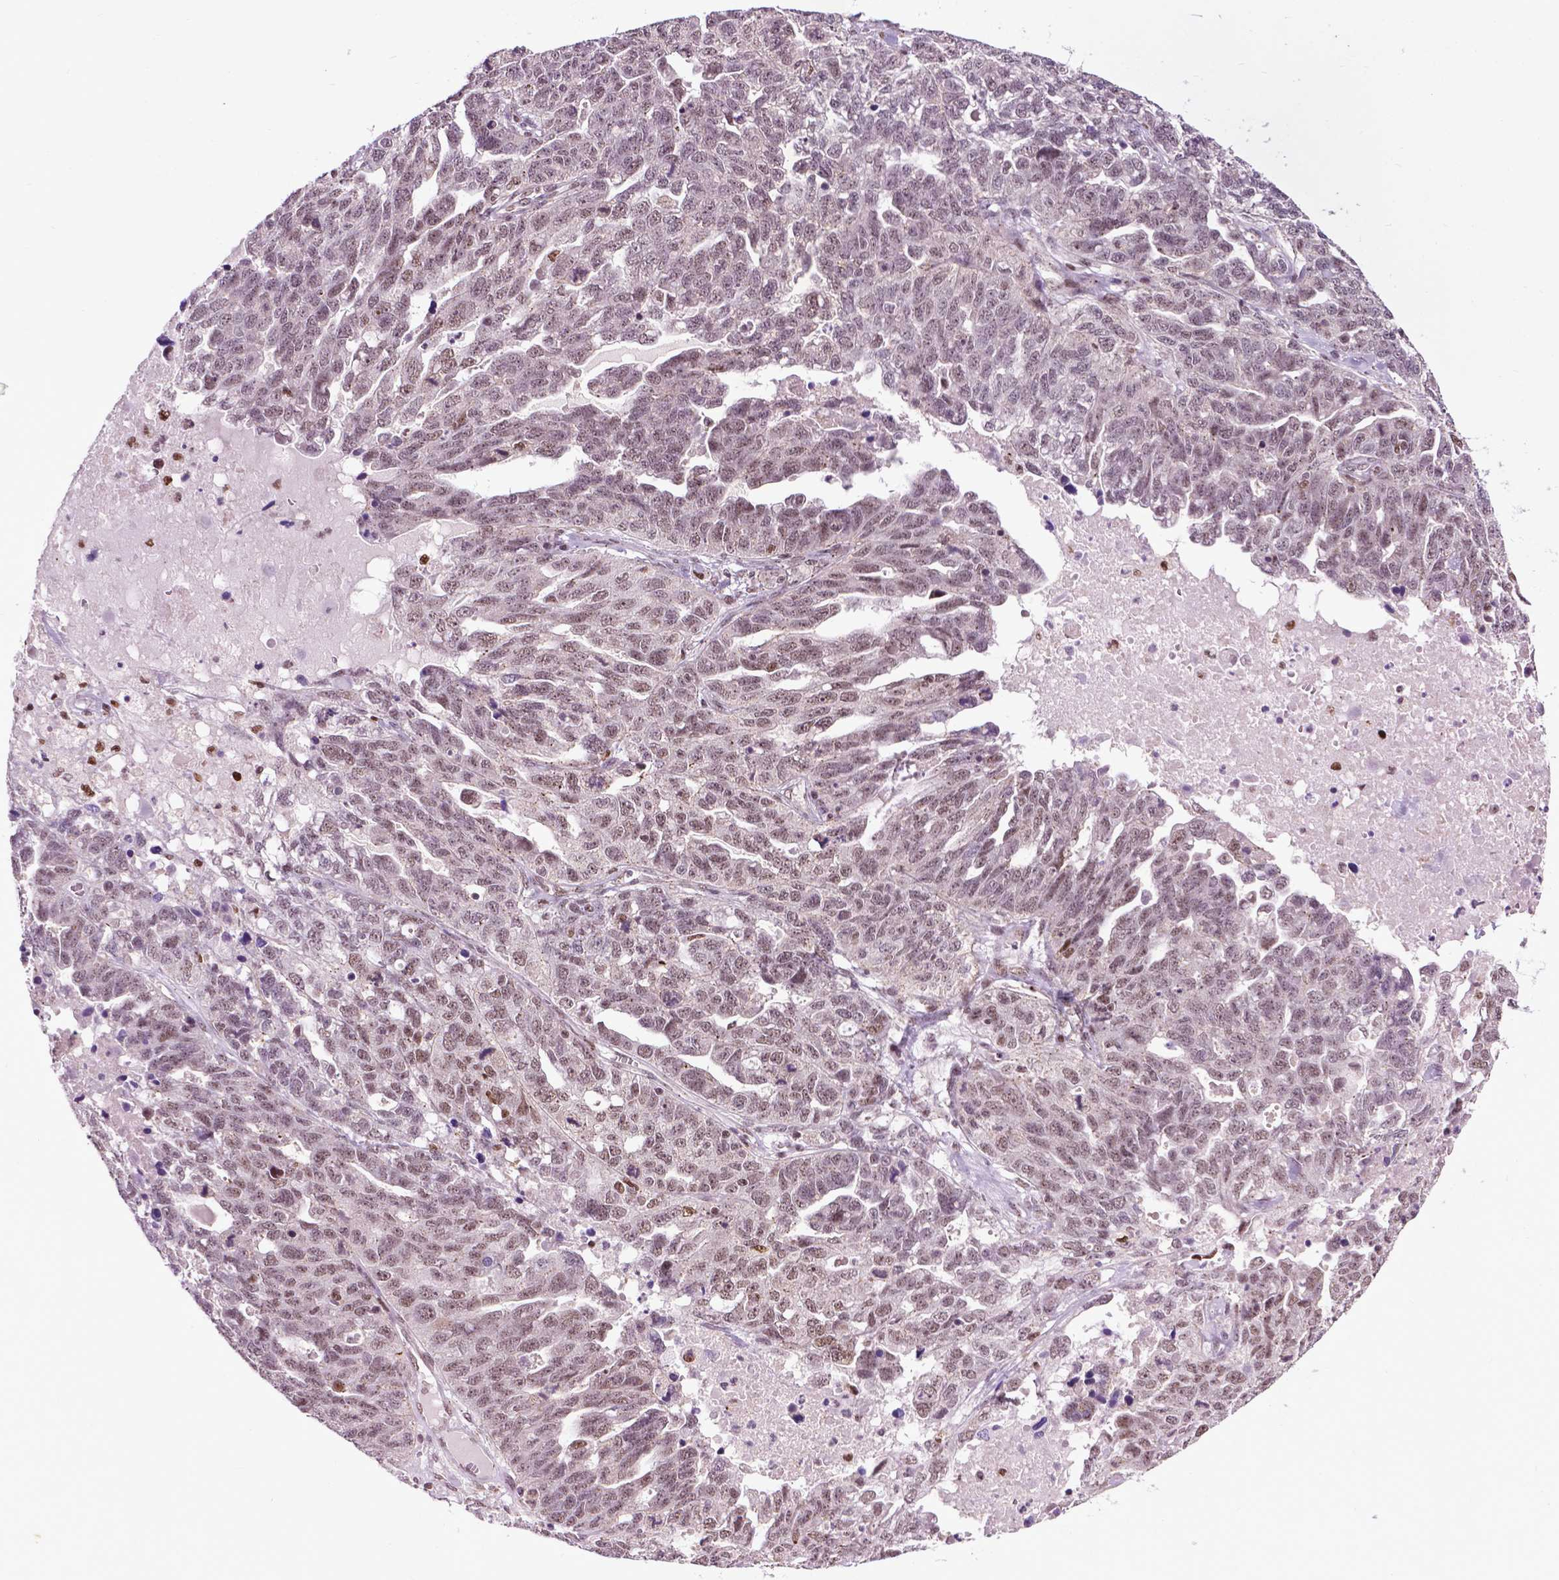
{"staining": {"intensity": "weak", "quantity": "25%-75%", "location": "nuclear"}, "tissue": "ovarian cancer", "cell_type": "Tumor cells", "image_type": "cancer", "snomed": [{"axis": "morphology", "description": "Cystadenocarcinoma, serous, NOS"}, {"axis": "topography", "description": "Ovary"}], "caption": "Protein expression analysis of ovarian cancer (serous cystadenocarcinoma) exhibits weak nuclear expression in approximately 25%-75% of tumor cells.", "gene": "EAF1", "patient": {"sex": "female", "age": 71}}